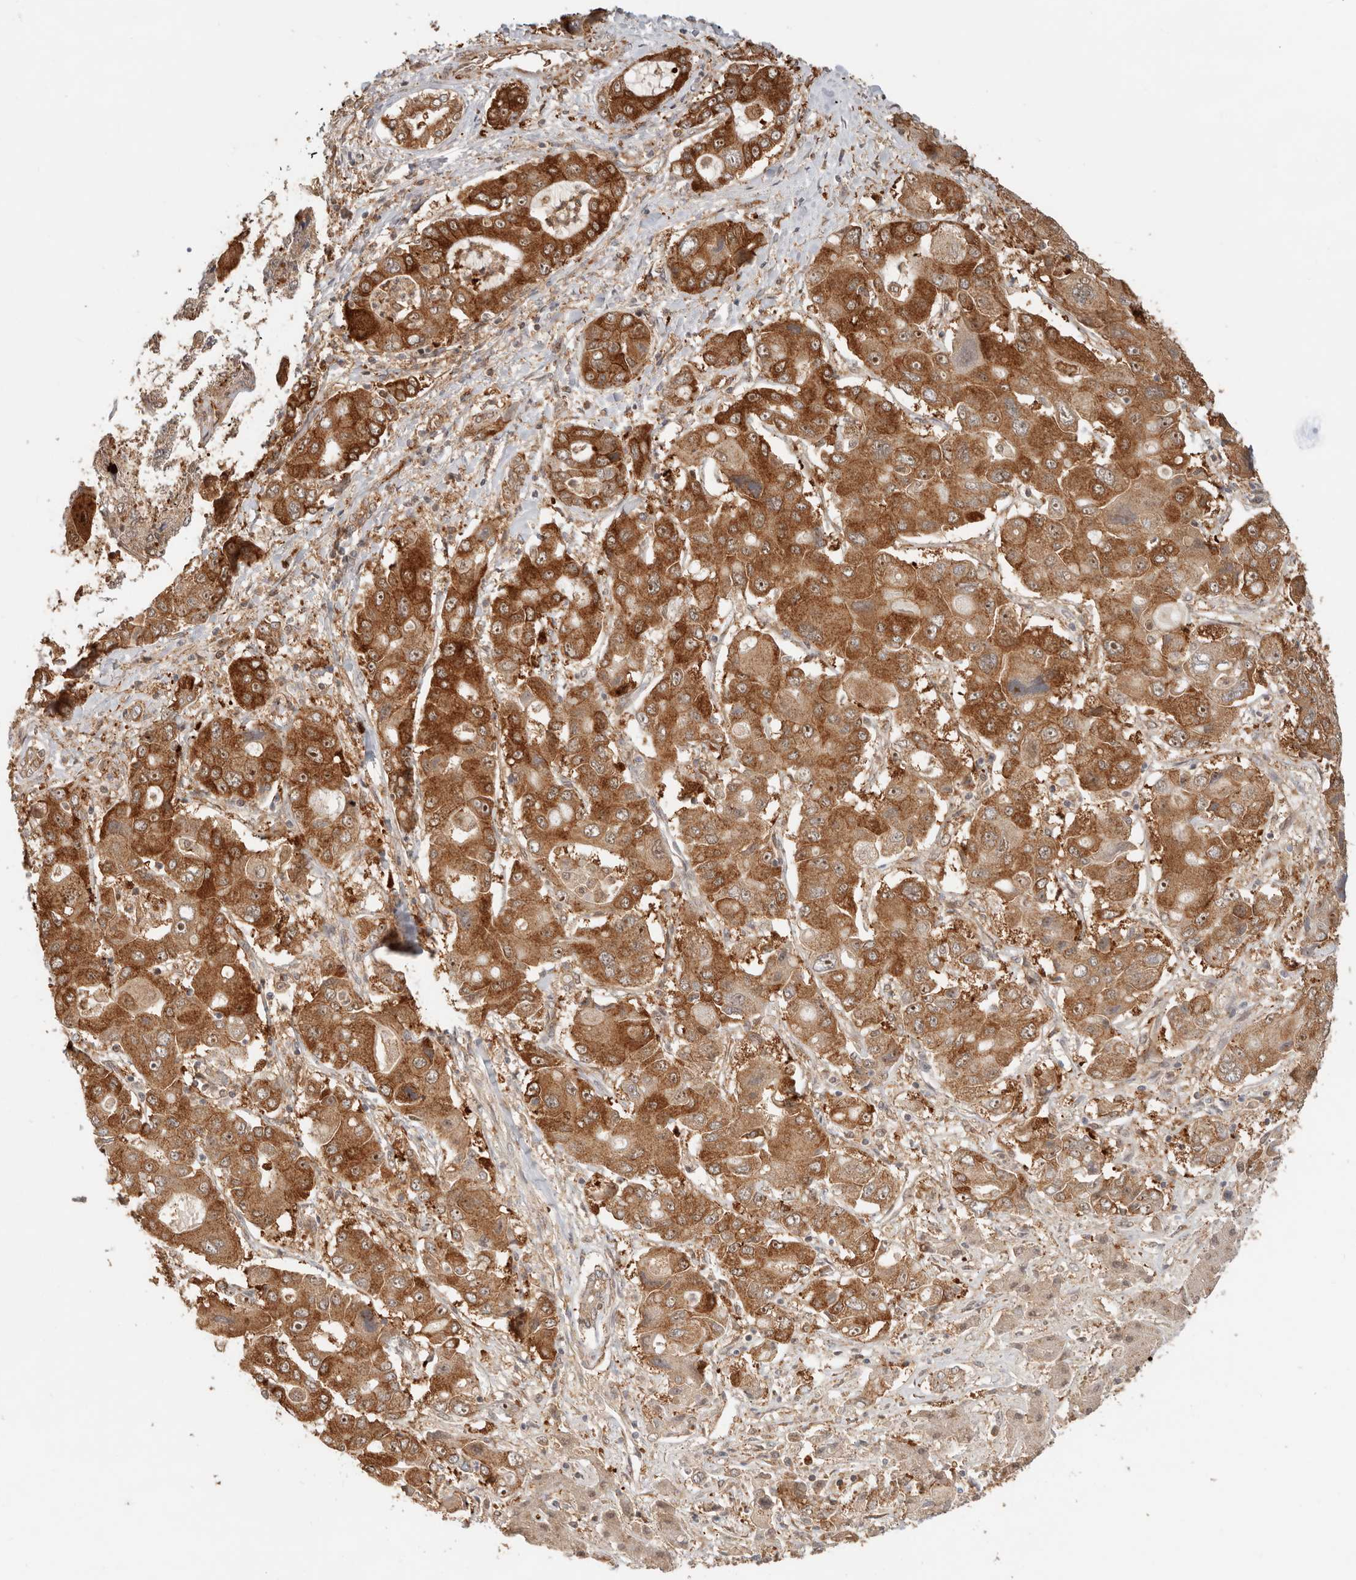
{"staining": {"intensity": "strong", "quantity": ">75%", "location": "cytoplasmic/membranous,nuclear"}, "tissue": "liver cancer", "cell_type": "Tumor cells", "image_type": "cancer", "snomed": [{"axis": "morphology", "description": "Cholangiocarcinoma"}, {"axis": "topography", "description": "Liver"}], "caption": "A high-resolution micrograph shows immunohistochemistry staining of liver cancer, which reveals strong cytoplasmic/membranous and nuclear expression in approximately >75% of tumor cells. (brown staining indicates protein expression, while blue staining denotes nuclei).", "gene": "HEXD", "patient": {"sex": "male", "age": 67}}